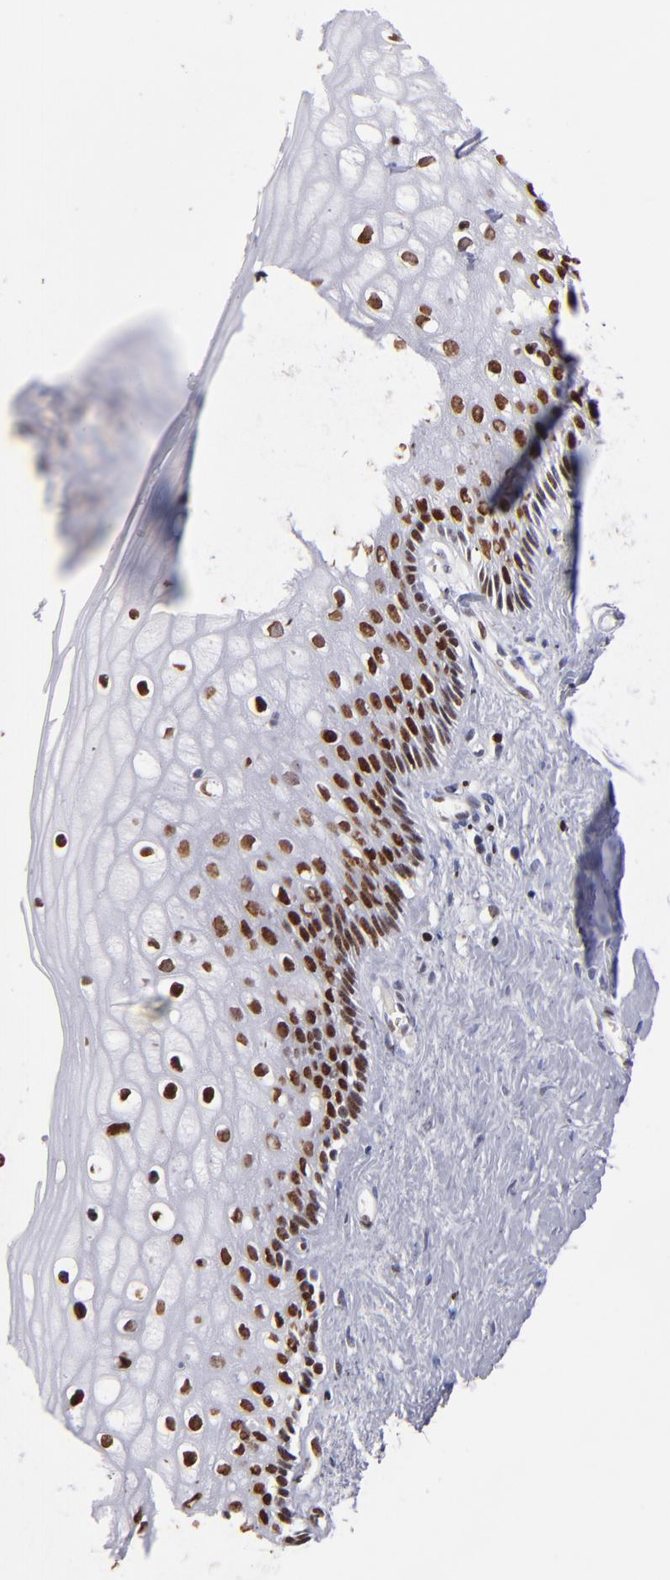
{"staining": {"intensity": "strong", "quantity": ">75%", "location": "nuclear"}, "tissue": "vagina", "cell_type": "Squamous epithelial cells", "image_type": "normal", "snomed": [{"axis": "morphology", "description": "Normal tissue, NOS"}, {"axis": "topography", "description": "Vagina"}], "caption": "IHC of benign human vagina shows high levels of strong nuclear expression in about >75% of squamous epithelial cells. The staining was performed using DAB (3,3'-diaminobenzidine) to visualize the protein expression in brown, while the nuclei were stained in blue with hematoxylin (Magnification: 20x).", "gene": "POLA1", "patient": {"sex": "female", "age": 46}}